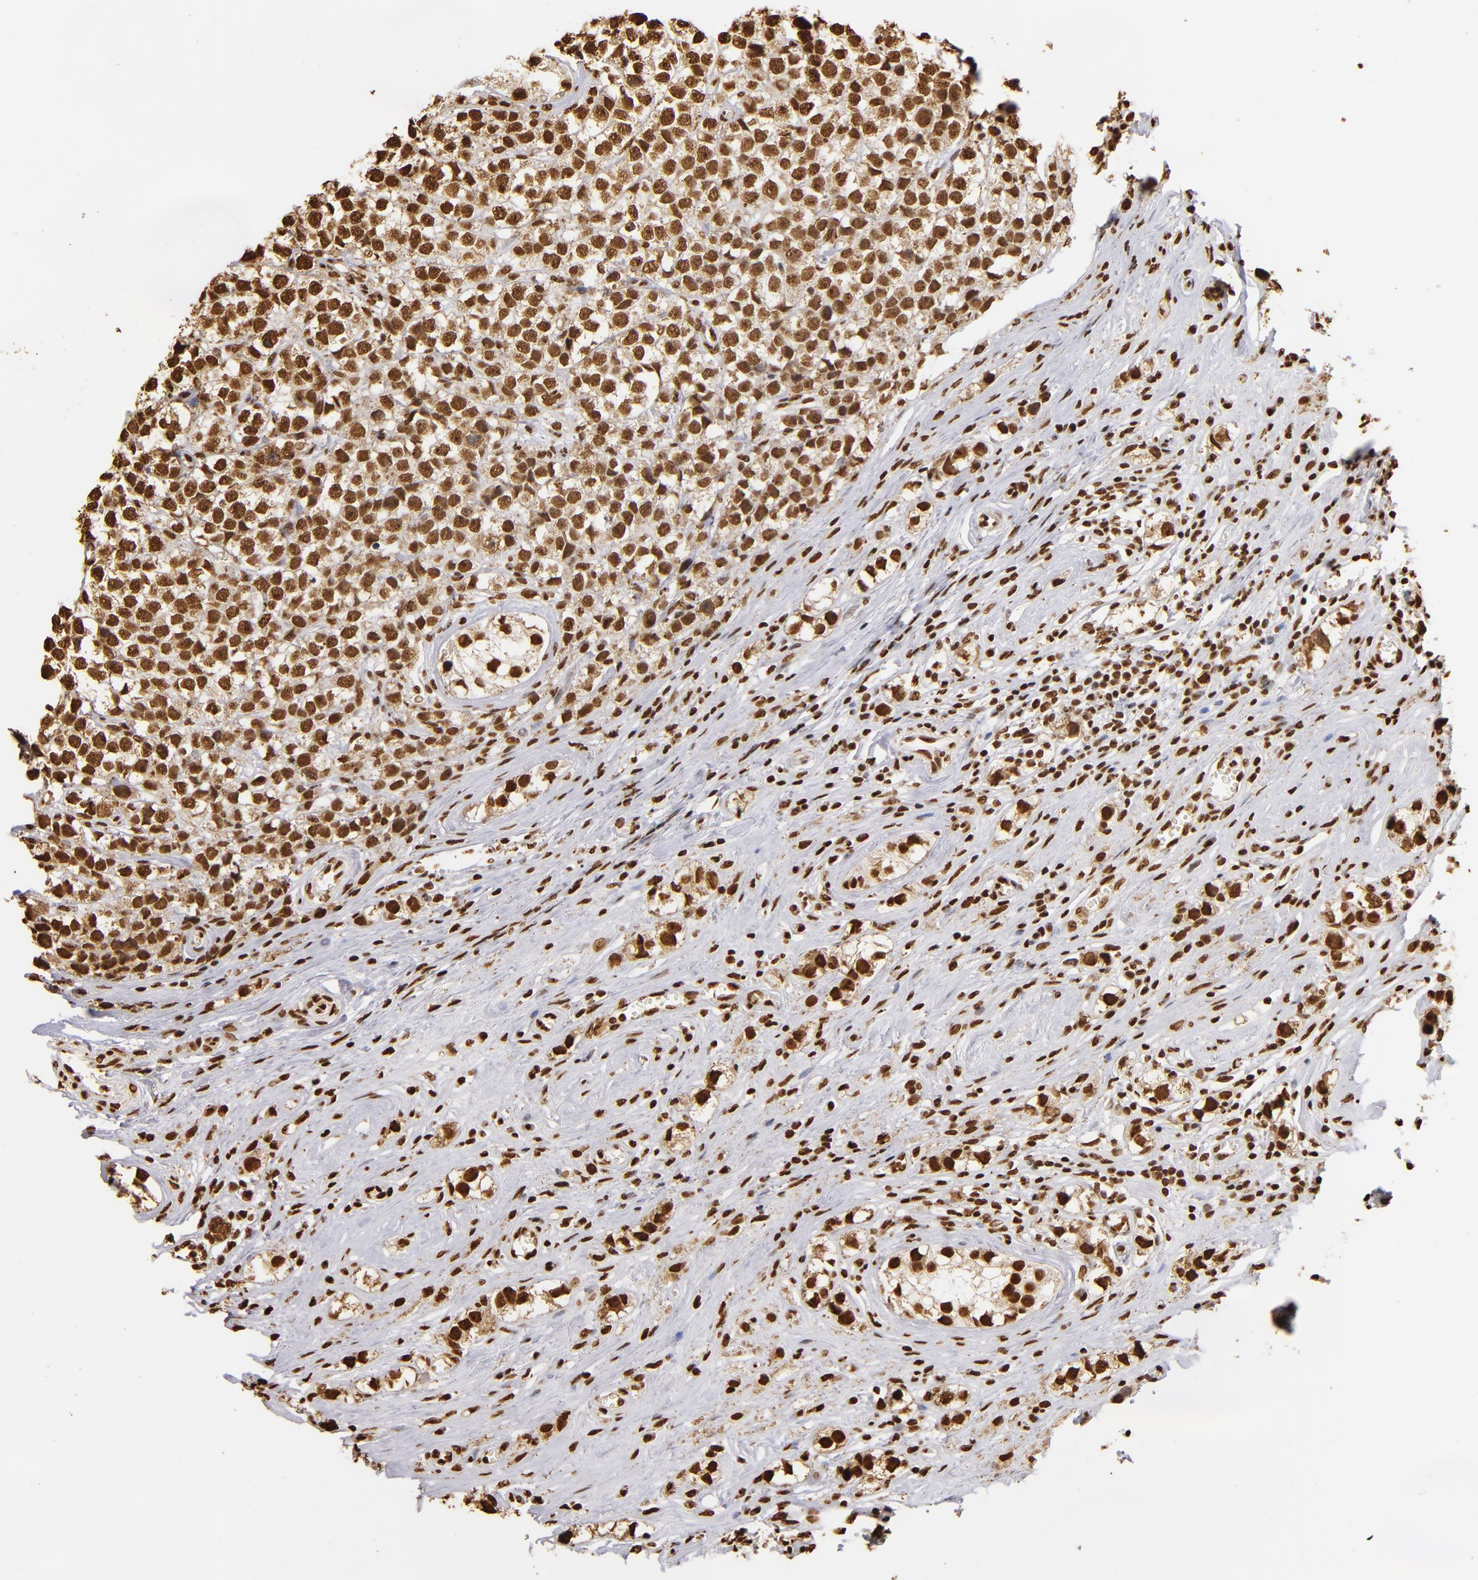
{"staining": {"intensity": "strong", "quantity": ">75%", "location": "nuclear"}, "tissue": "testis cancer", "cell_type": "Tumor cells", "image_type": "cancer", "snomed": [{"axis": "morphology", "description": "Seminoma, NOS"}, {"axis": "topography", "description": "Testis"}], "caption": "IHC (DAB) staining of seminoma (testis) shows strong nuclear protein staining in about >75% of tumor cells. Using DAB (brown) and hematoxylin (blue) stains, captured at high magnification using brightfield microscopy.", "gene": "ILF3", "patient": {"sex": "male", "age": 25}}